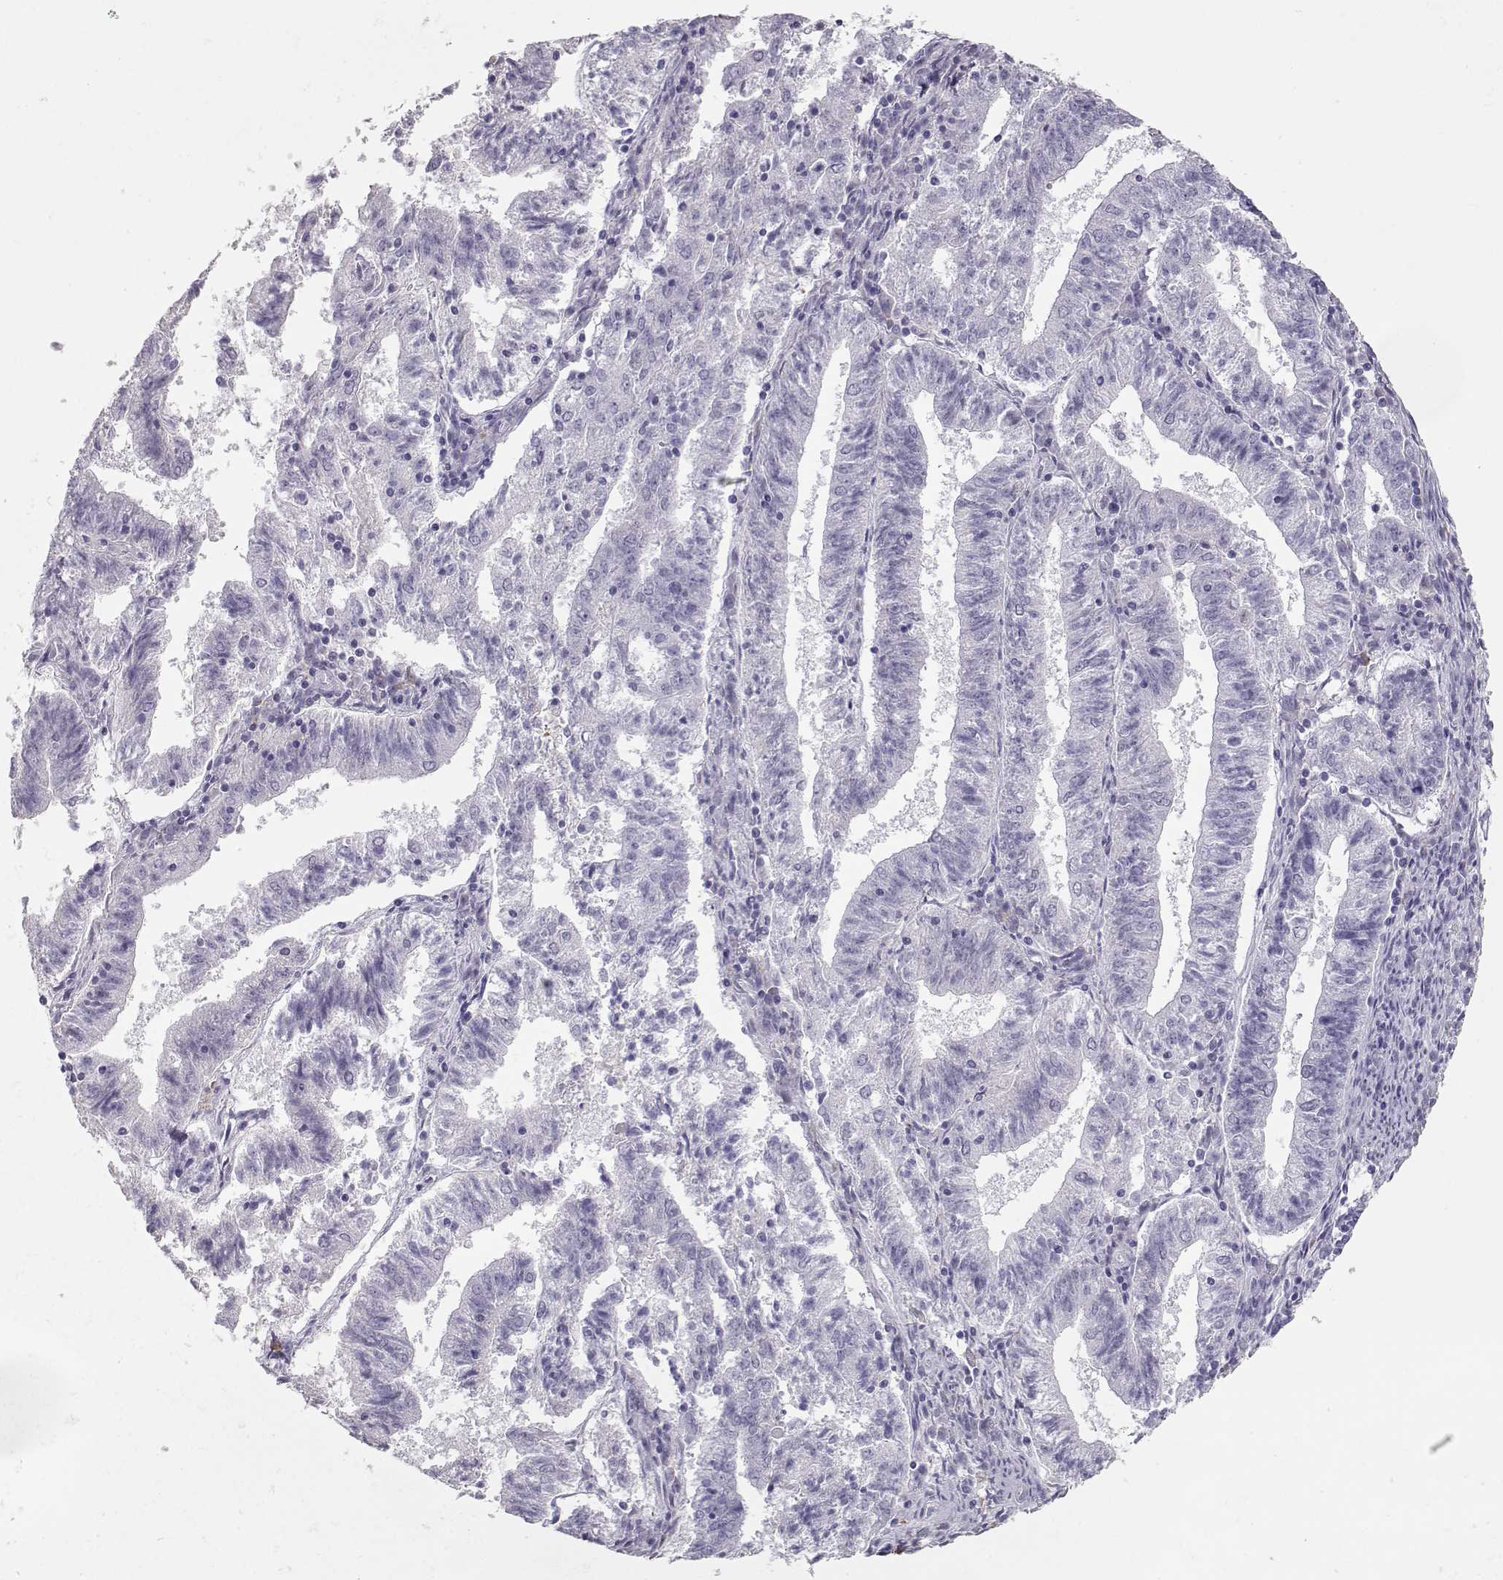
{"staining": {"intensity": "negative", "quantity": "none", "location": "none"}, "tissue": "endometrial cancer", "cell_type": "Tumor cells", "image_type": "cancer", "snomed": [{"axis": "morphology", "description": "Adenocarcinoma, NOS"}, {"axis": "topography", "description": "Endometrium"}], "caption": "Tumor cells are negative for brown protein staining in endometrial cancer.", "gene": "NUTM1", "patient": {"sex": "female", "age": 82}}